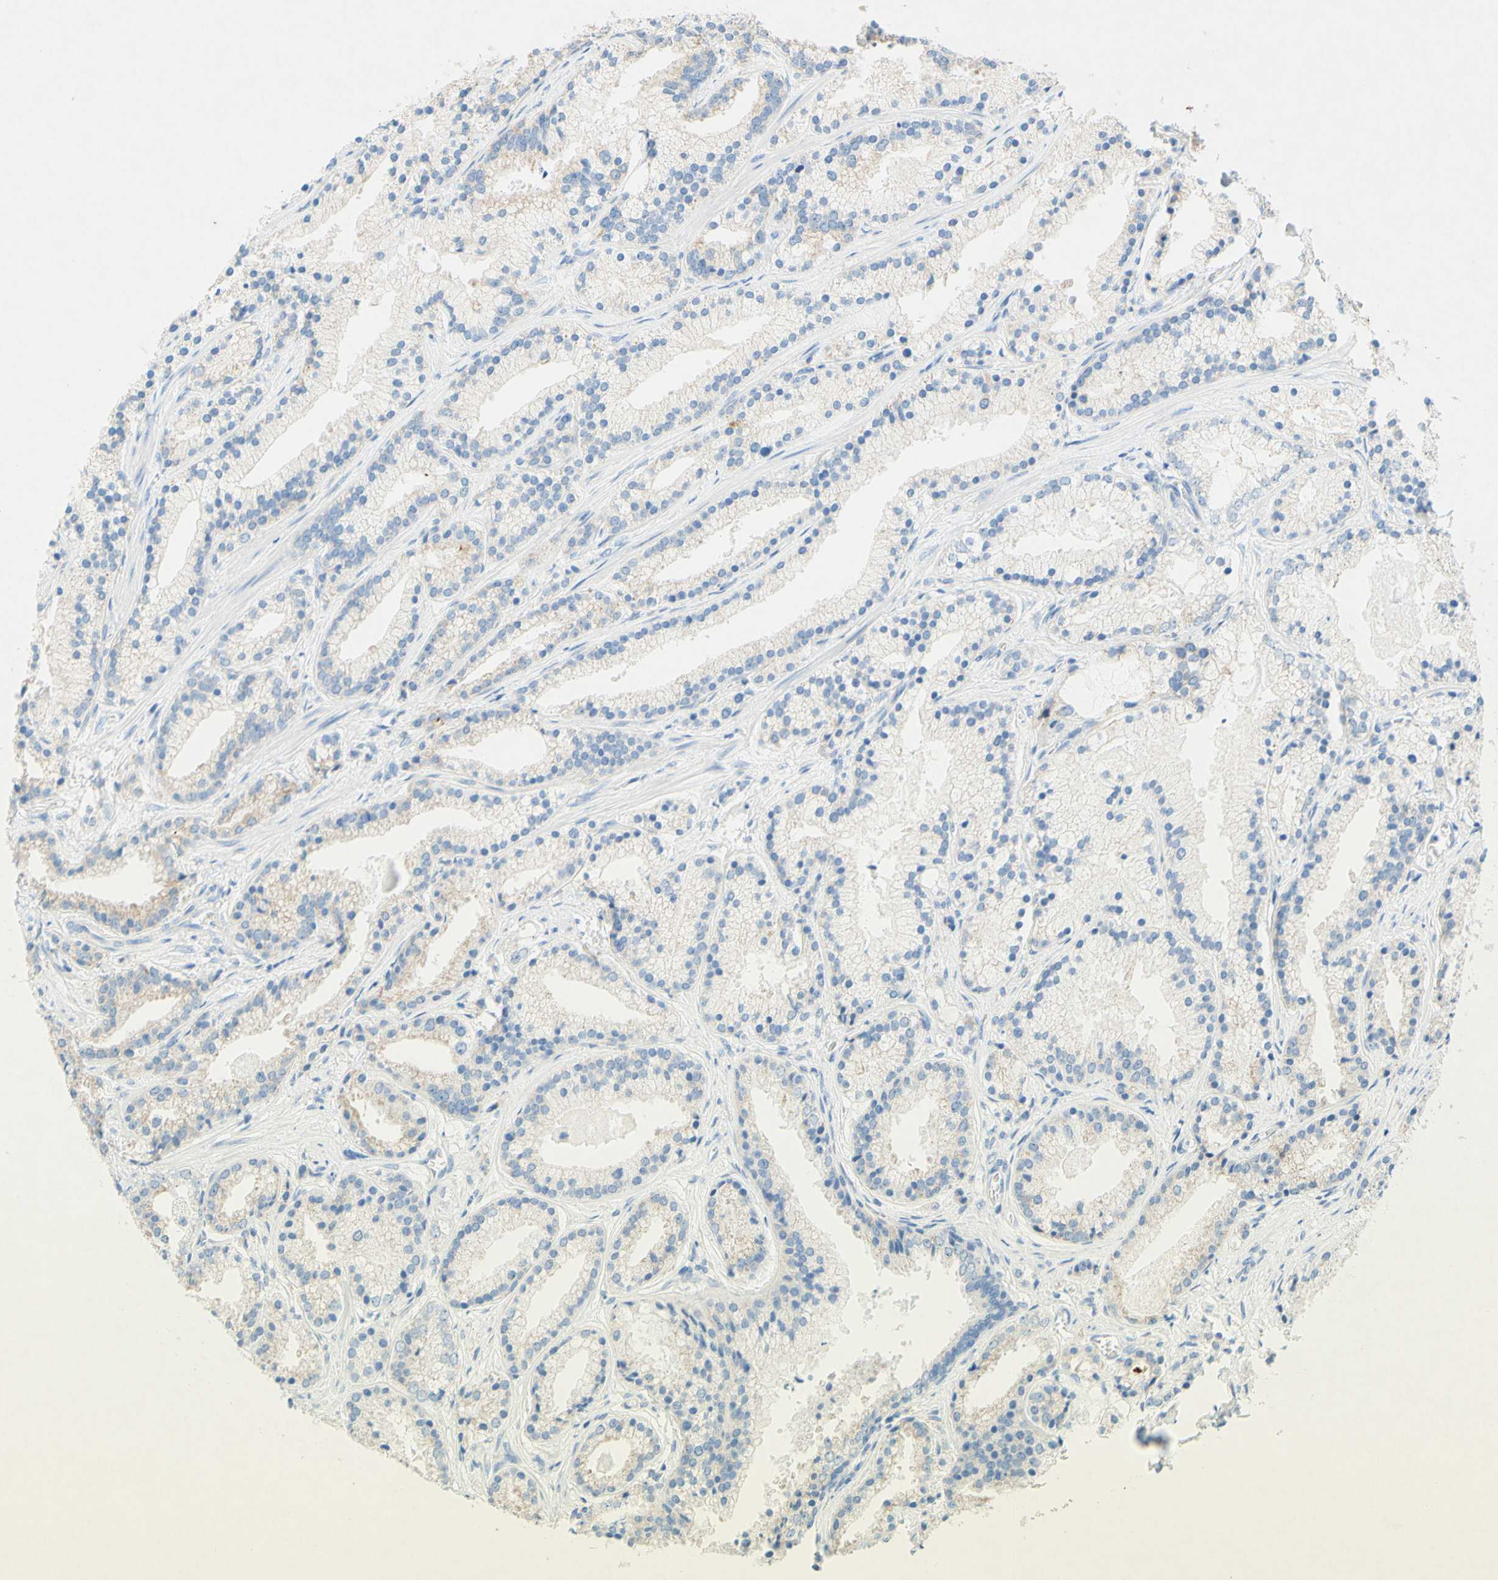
{"staining": {"intensity": "weak", "quantity": "<25%", "location": "cytoplasmic/membranous"}, "tissue": "prostate cancer", "cell_type": "Tumor cells", "image_type": "cancer", "snomed": [{"axis": "morphology", "description": "Adenocarcinoma, Low grade"}, {"axis": "topography", "description": "Prostate"}], "caption": "Image shows no protein expression in tumor cells of prostate cancer (adenocarcinoma (low-grade)) tissue.", "gene": "SLC46A1", "patient": {"sex": "male", "age": 59}}